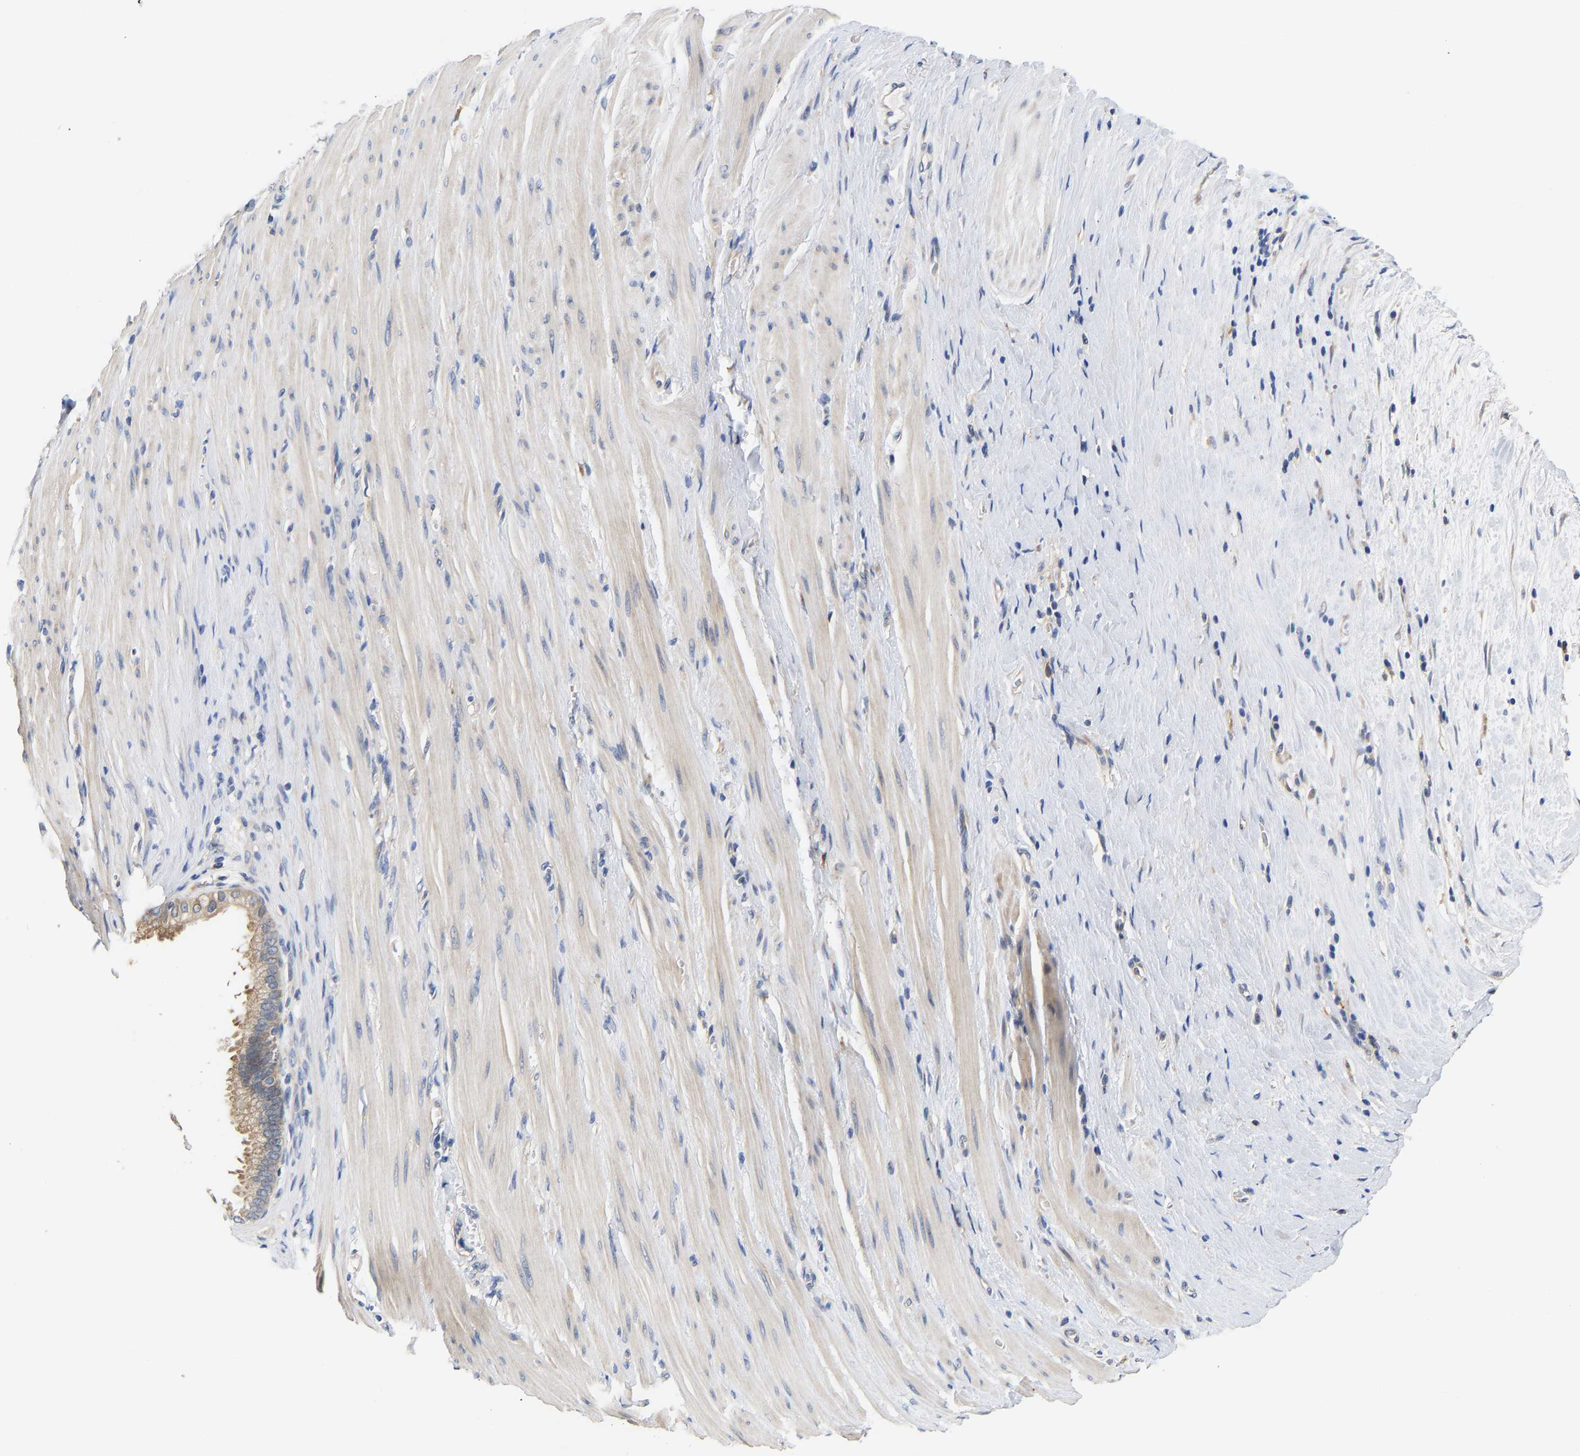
{"staining": {"intensity": "moderate", "quantity": ">75%", "location": "cytoplasmic/membranous"}, "tissue": "pancreatic cancer", "cell_type": "Tumor cells", "image_type": "cancer", "snomed": [{"axis": "morphology", "description": "Adenocarcinoma, NOS"}, {"axis": "topography", "description": "Pancreas"}], "caption": "Pancreatic cancer stained for a protein (brown) exhibits moderate cytoplasmic/membranous positive expression in approximately >75% of tumor cells.", "gene": "CCDC6", "patient": {"sex": "male", "age": 69}}